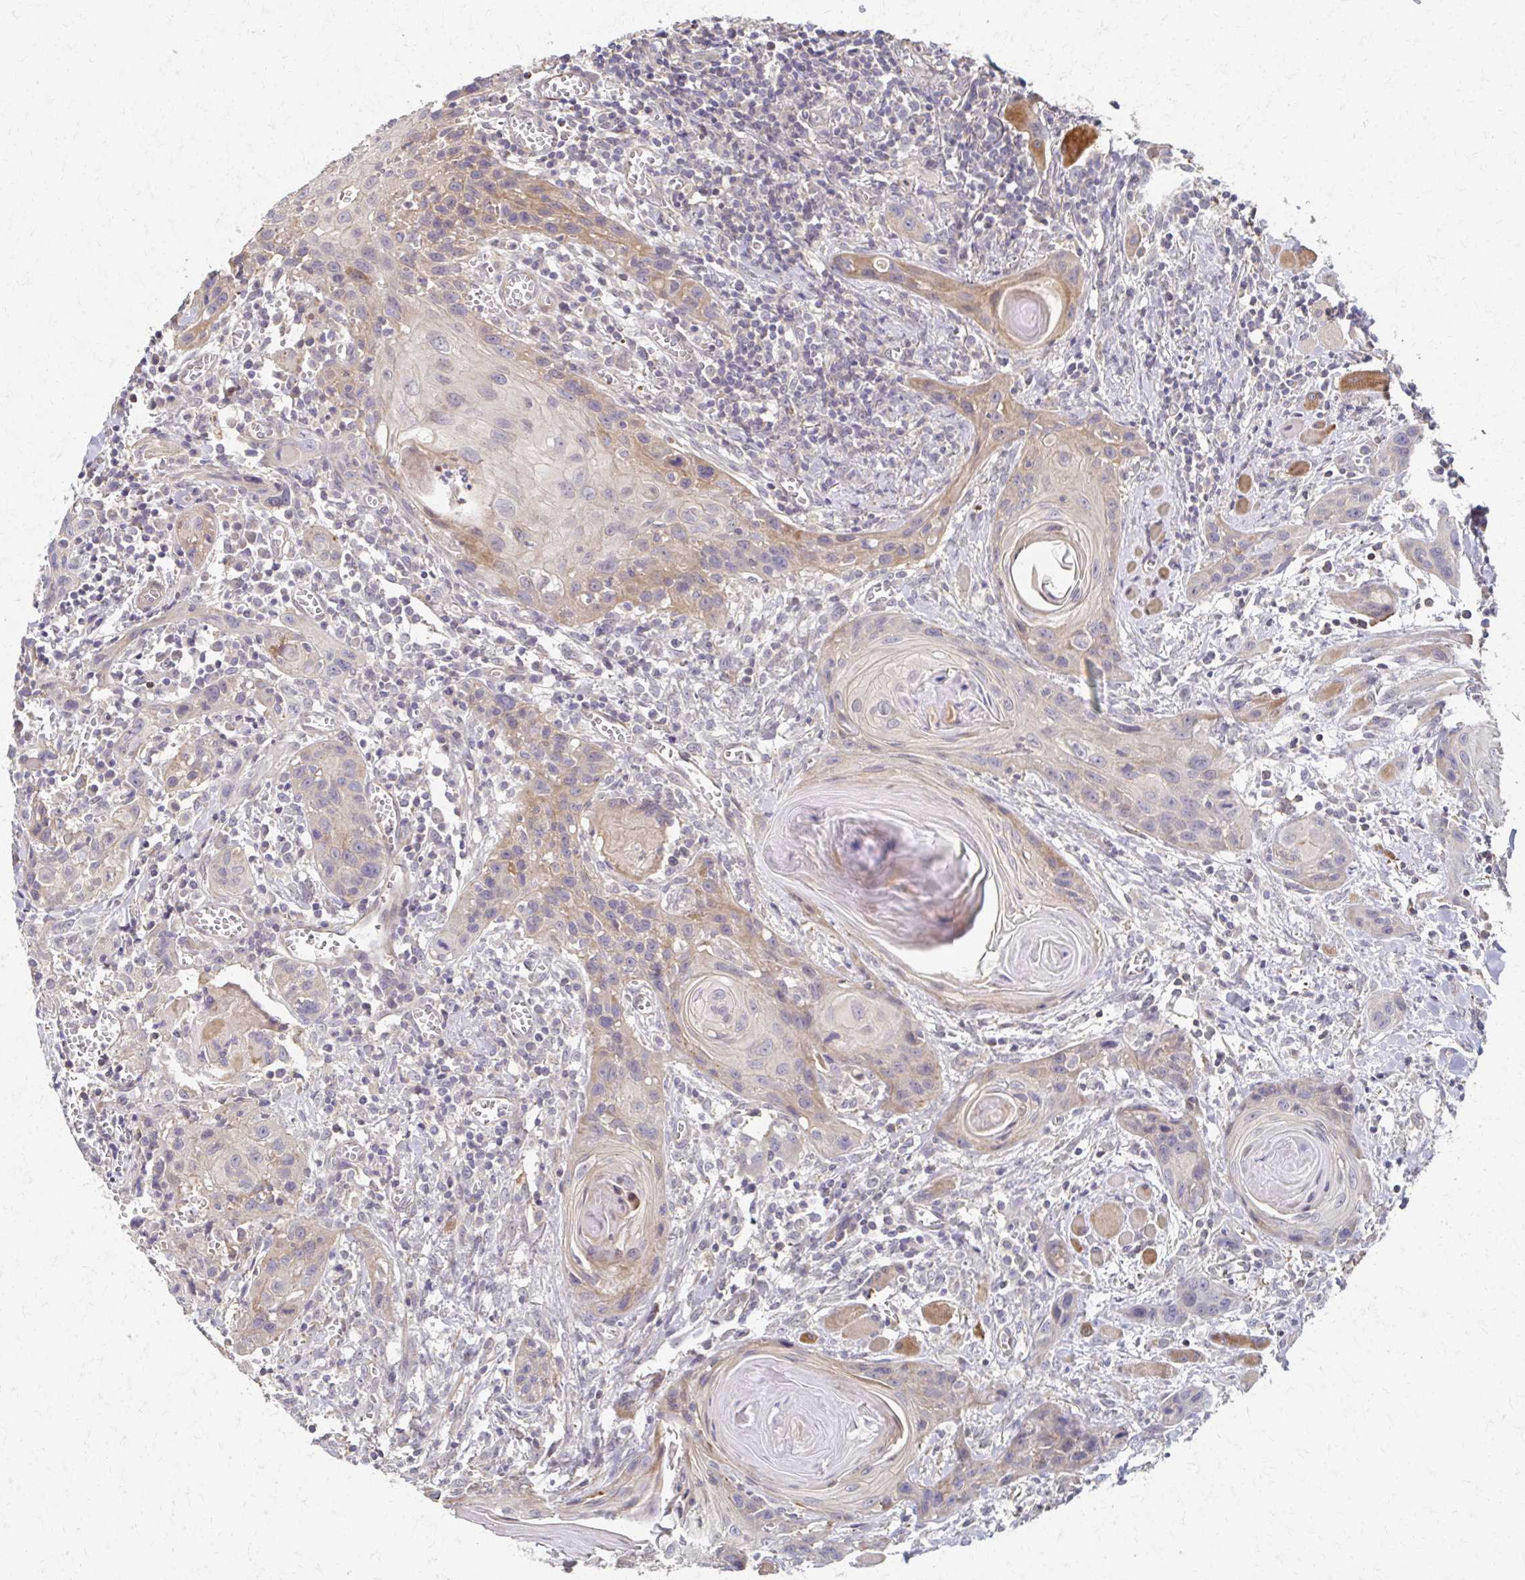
{"staining": {"intensity": "weak", "quantity": "<25%", "location": "cytoplasmic/membranous"}, "tissue": "head and neck cancer", "cell_type": "Tumor cells", "image_type": "cancer", "snomed": [{"axis": "morphology", "description": "Squamous cell carcinoma, NOS"}, {"axis": "topography", "description": "Oral tissue"}, {"axis": "topography", "description": "Head-Neck"}], "caption": "There is no significant expression in tumor cells of head and neck cancer. The staining is performed using DAB (3,3'-diaminobenzidine) brown chromogen with nuclei counter-stained in using hematoxylin.", "gene": "EOLA2", "patient": {"sex": "male", "age": 58}}